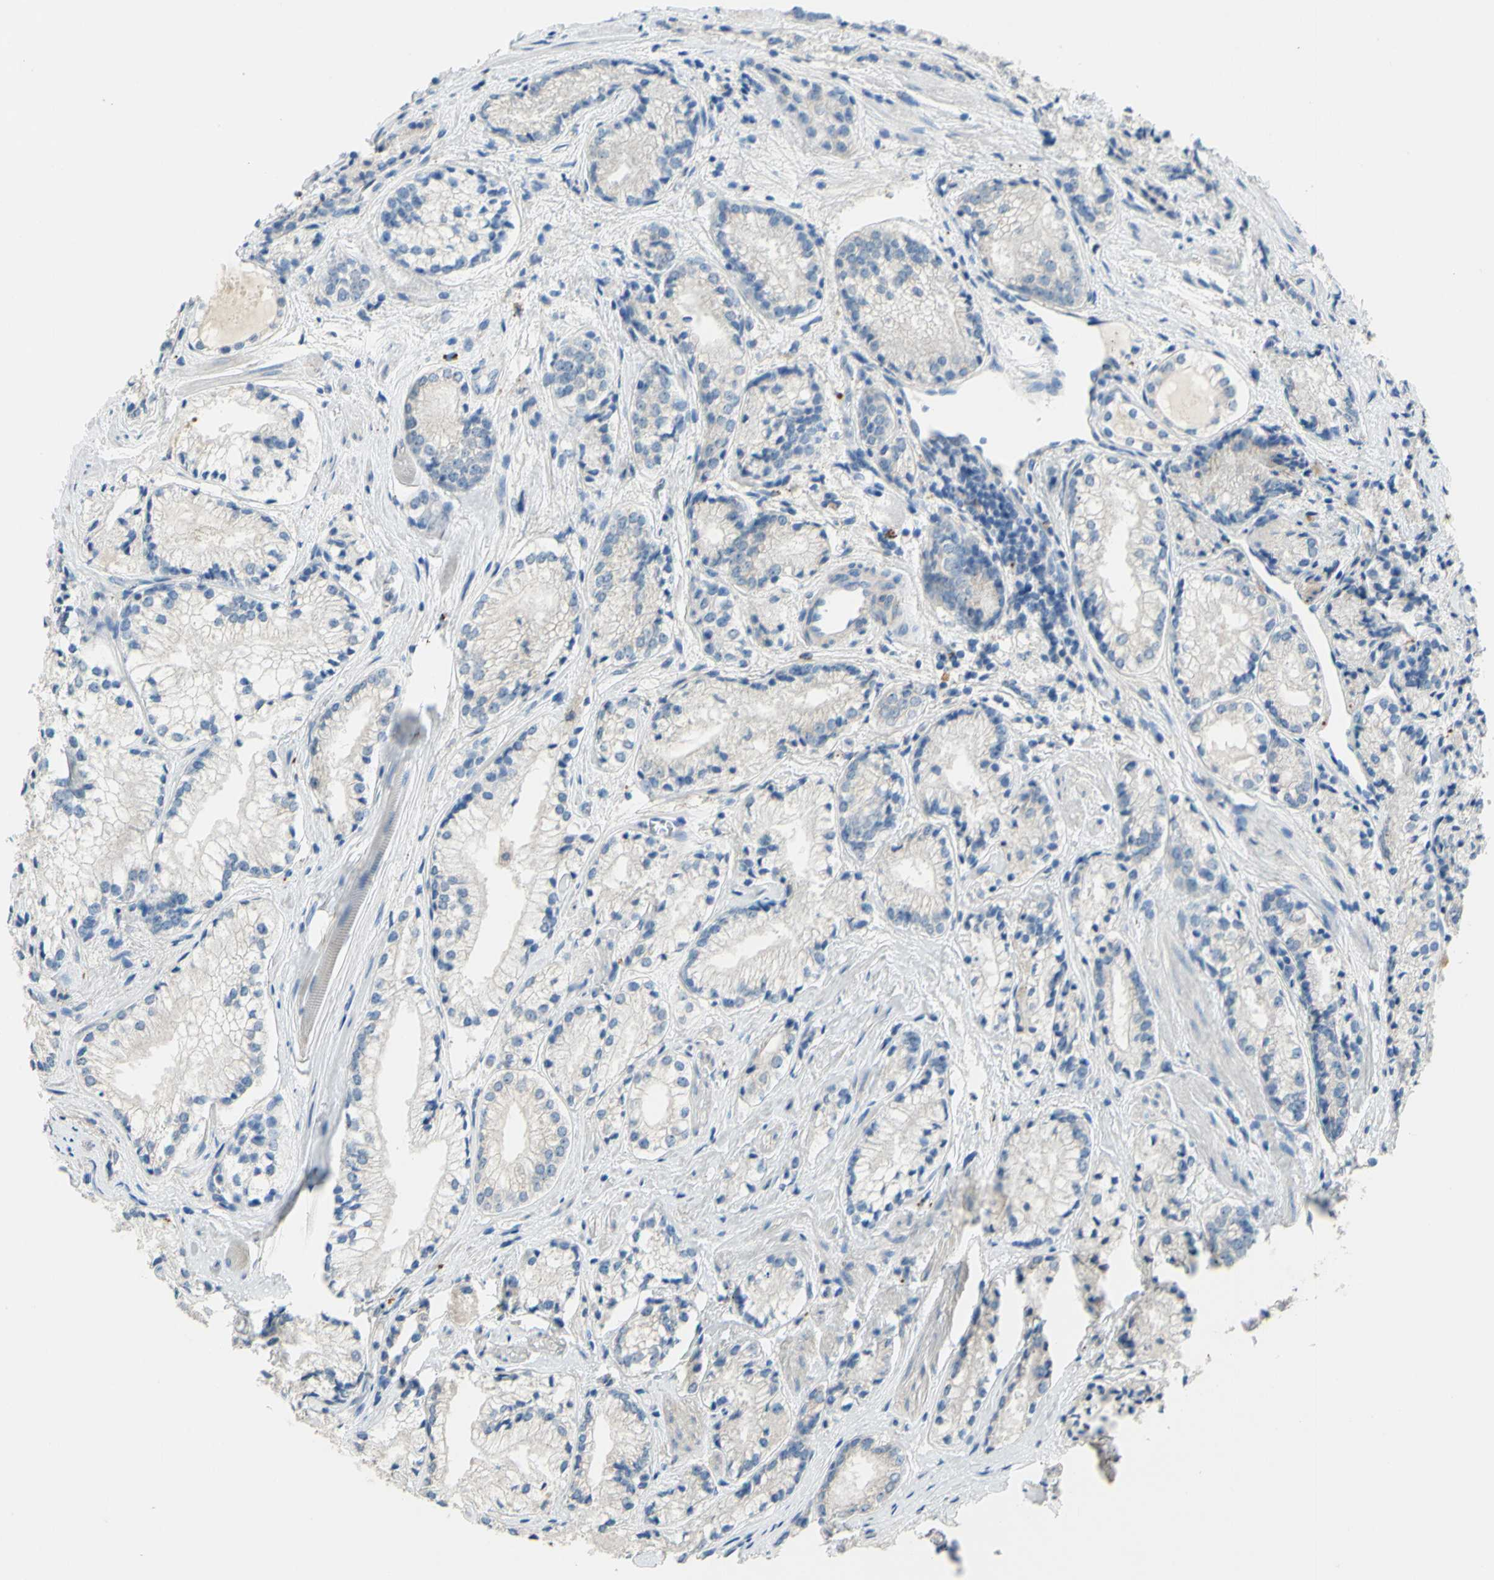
{"staining": {"intensity": "weak", "quantity": "<25%", "location": "cytoplasmic/membranous"}, "tissue": "prostate cancer", "cell_type": "Tumor cells", "image_type": "cancer", "snomed": [{"axis": "morphology", "description": "Adenocarcinoma, Low grade"}, {"axis": "topography", "description": "Prostate"}], "caption": "Tumor cells are negative for protein expression in human adenocarcinoma (low-grade) (prostate).", "gene": "CDH10", "patient": {"sex": "male", "age": 60}}